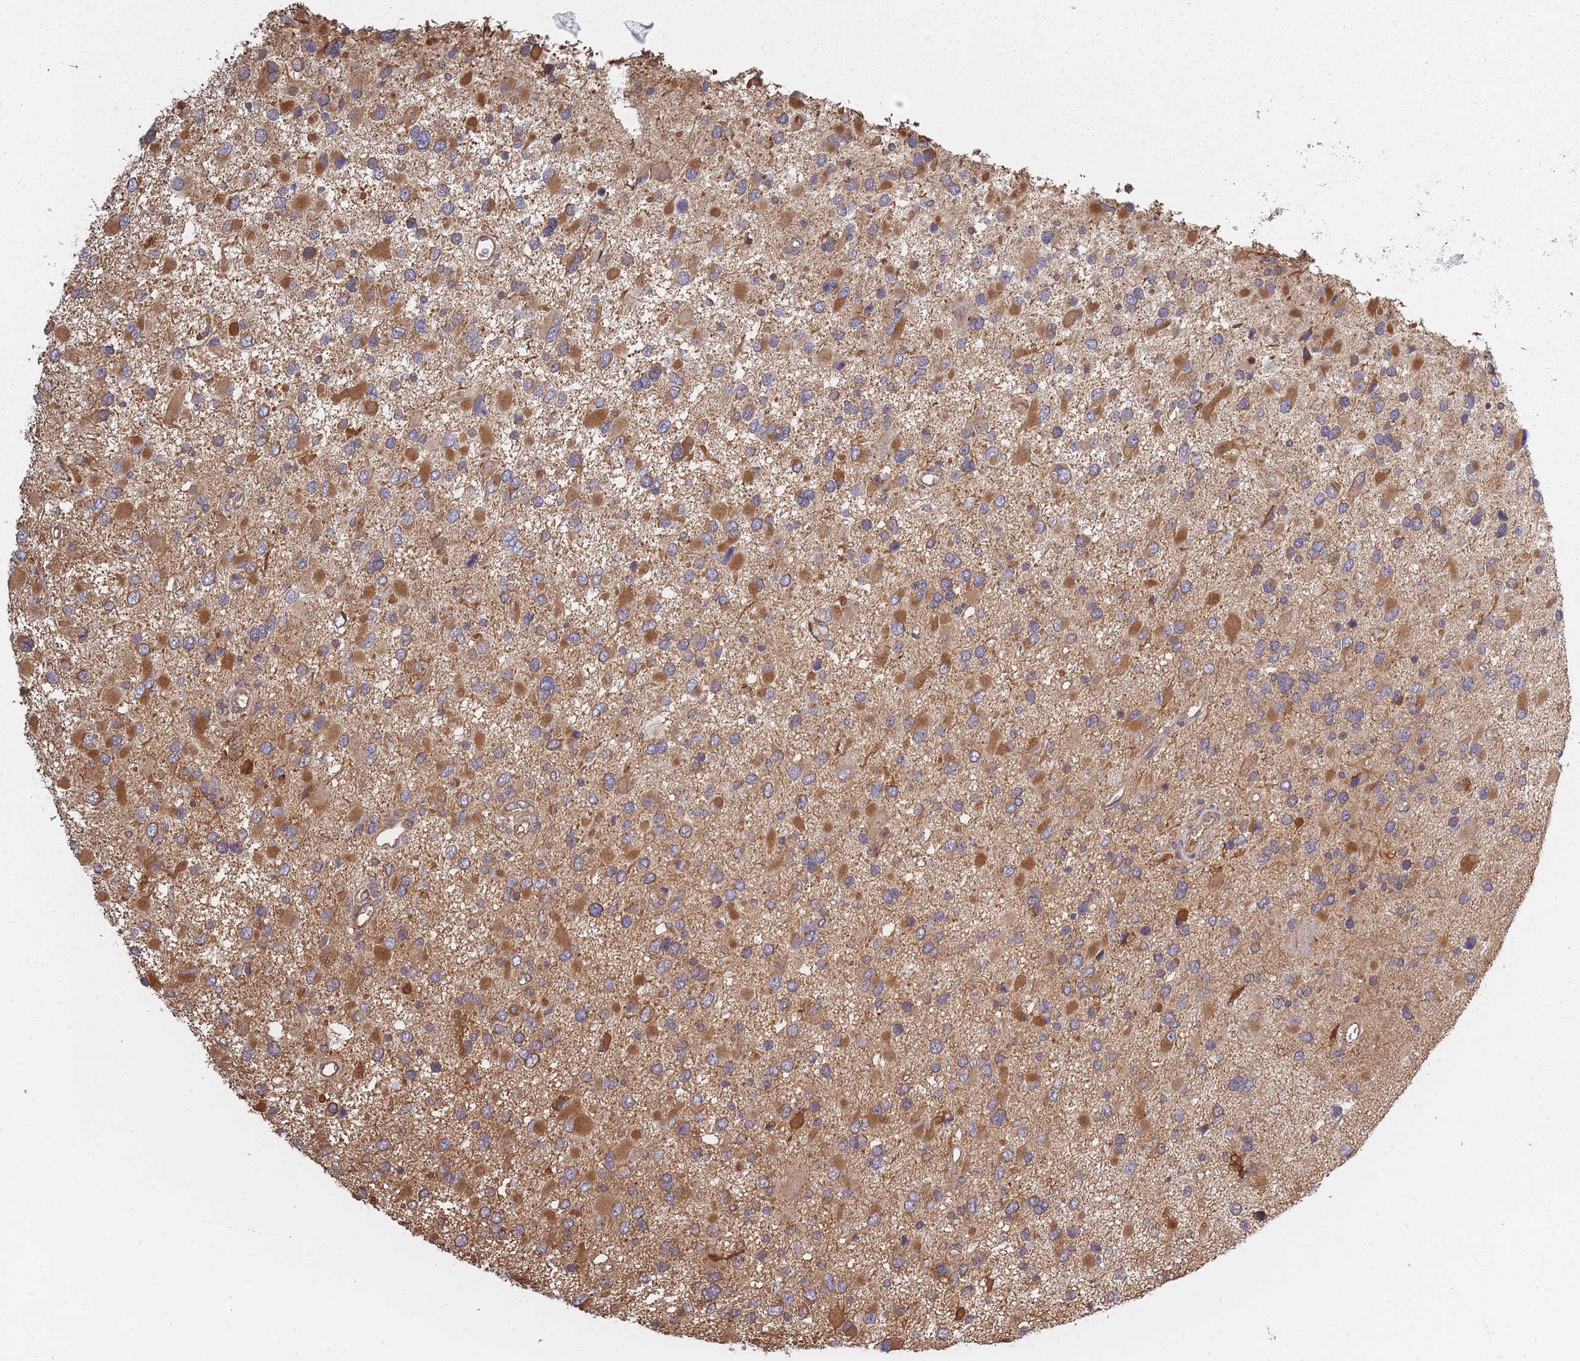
{"staining": {"intensity": "moderate", "quantity": ">75%", "location": "cytoplasmic/membranous"}, "tissue": "glioma", "cell_type": "Tumor cells", "image_type": "cancer", "snomed": [{"axis": "morphology", "description": "Glioma, malignant, High grade"}, {"axis": "topography", "description": "Brain"}], "caption": "Brown immunohistochemical staining in malignant glioma (high-grade) shows moderate cytoplasmic/membranous staining in approximately >75% of tumor cells. (Stains: DAB (3,3'-diaminobenzidine) in brown, nuclei in blue, Microscopy: brightfield microscopy at high magnification).", "gene": "ARL13B", "patient": {"sex": "male", "age": 53}}